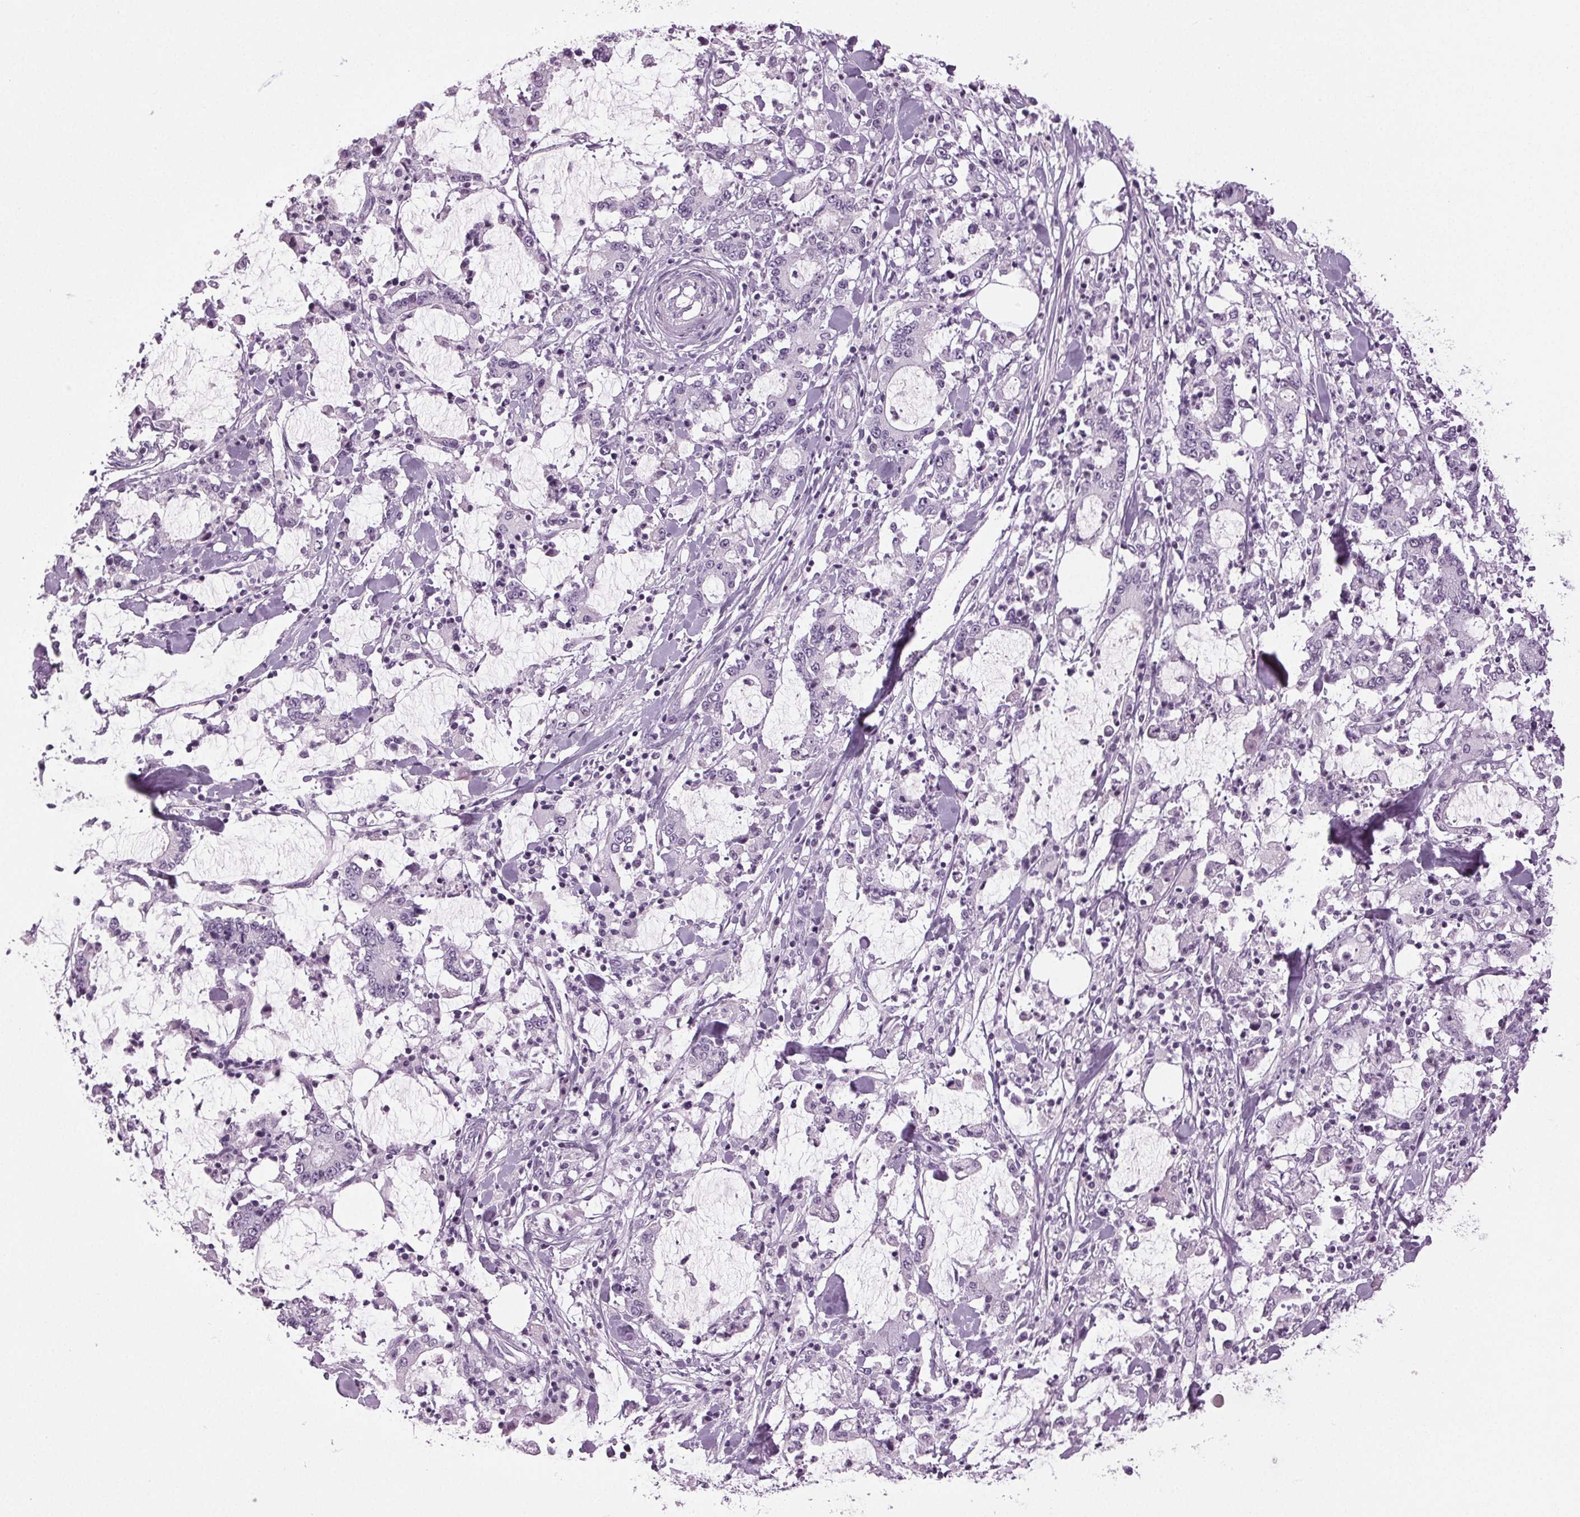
{"staining": {"intensity": "negative", "quantity": "none", "location": "none"}, "tissue": "stomach cancer", "cell_type": "Tumor cells", "image_type": "cancer", "snomed": [{"axis": "morphology", "description": "Adenocarcinoma, NOS"}, {"axis": "topography", "description": "Stomach, upper"}], "caption": "Immunohistochemistry (IHC) histopathology image of human adenocarcinoma (stomach) stained for a protein (brown), which exhibits no expression in tumor cells. The staining was performed using DAB to visualize the protein expression in brown, while the nuclei were stained in blue with hematoxylin (Magnification: 20x).", "gene": "DNAH12", "patient": {"sex": "male", "age": 68}}